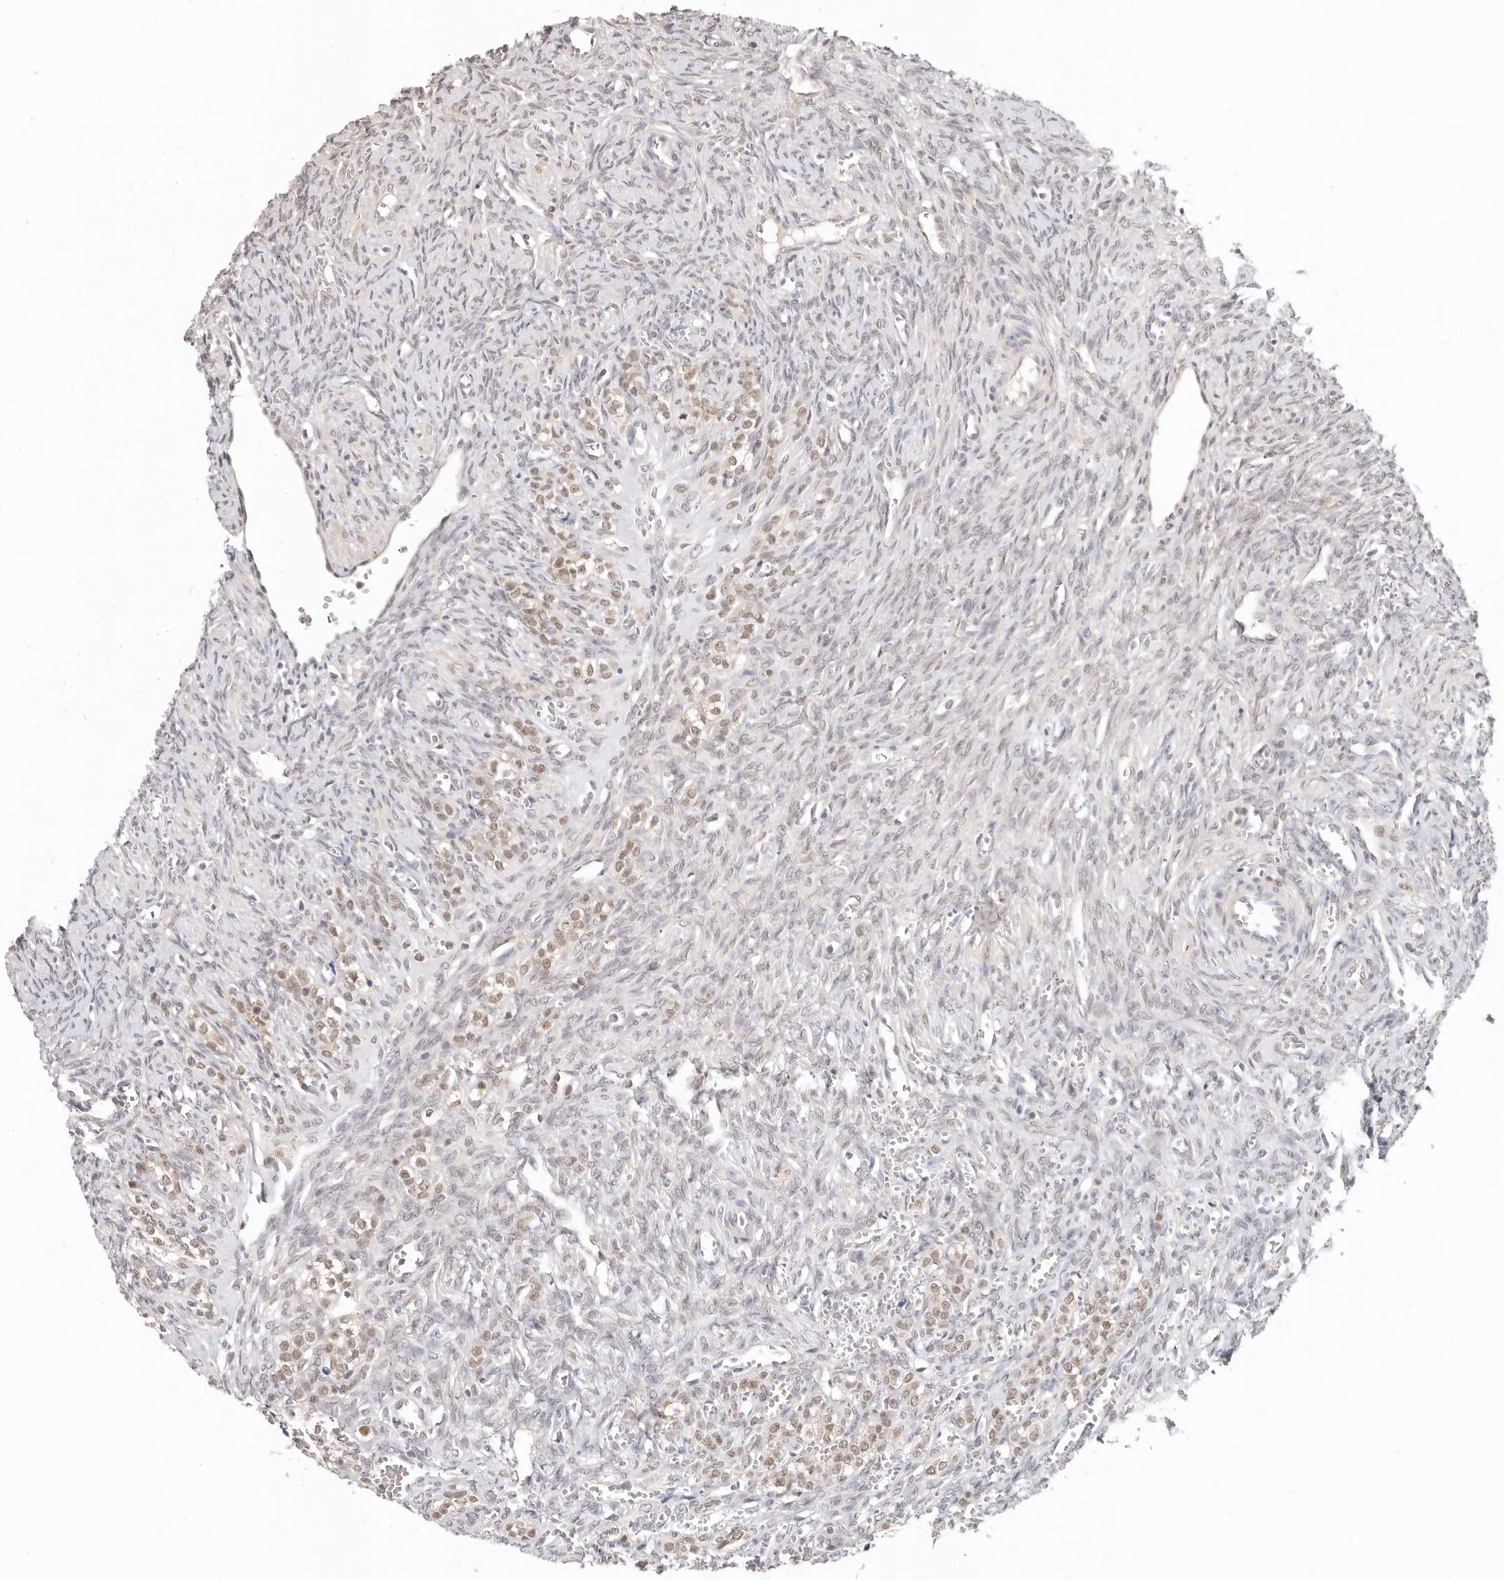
{"staining": {"intensity": "negative", "quantity": "none", "location": "none"}, "tissue": "ovary", "cell_type": "Ovarian stroma cells", "image_type": "normal", "snomed": [{"axis": "morphology", "description": "Normal tissue, NOS"}, {"axis": "topography", "description": "Ovary"}], "caption": "Immunohistochemistry (IHC) micrograph of normal human ovary stained for a protein (brown), which shows no expression in ovarian stroma cells.", "gene": "LARP7", "patient": {"sex": "female", "age": 41}}